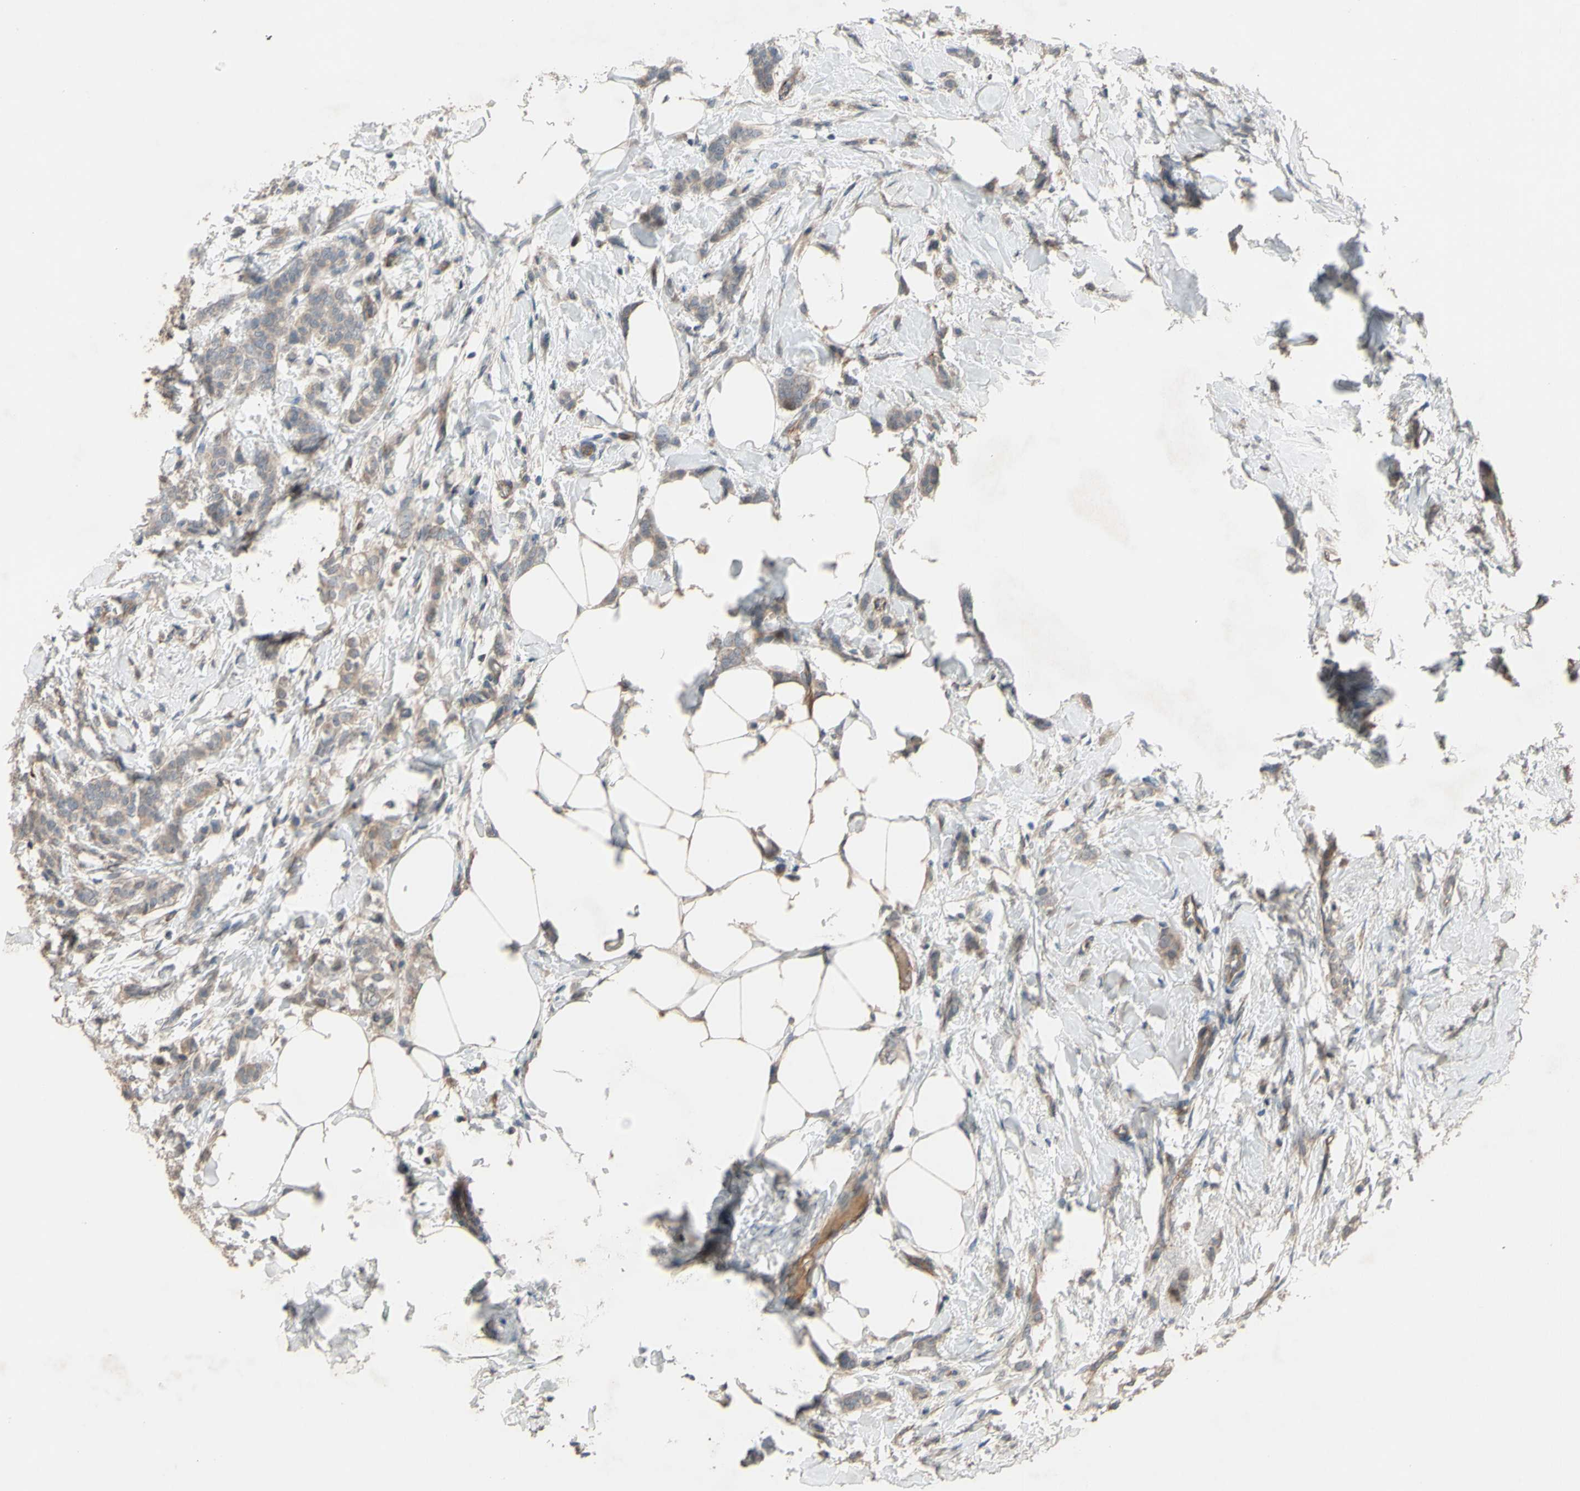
{"staining": {"intensity": "moderate", "quantity": ">75%", "location": "cytoplasmic/membranous"}, "tissue": "breast cancer", "cell_type": "Tumor cells", "image_type": "cancer", "snomed": [{"axis": "morphology", "description": "Lobular carcinoma, in situ"}, {"axis": "morphology", "description": "Lobular carcinoma"}, {"axis": "topography", "description": "Breast"}], "caption": "Moderate cytoplasmic/membranous staining is present in approximately >75% of tumor cells in breast lobular carcinoma in situ.", "gene": "SHROOM4", "patient": {"sex": "female", "age": 41}}